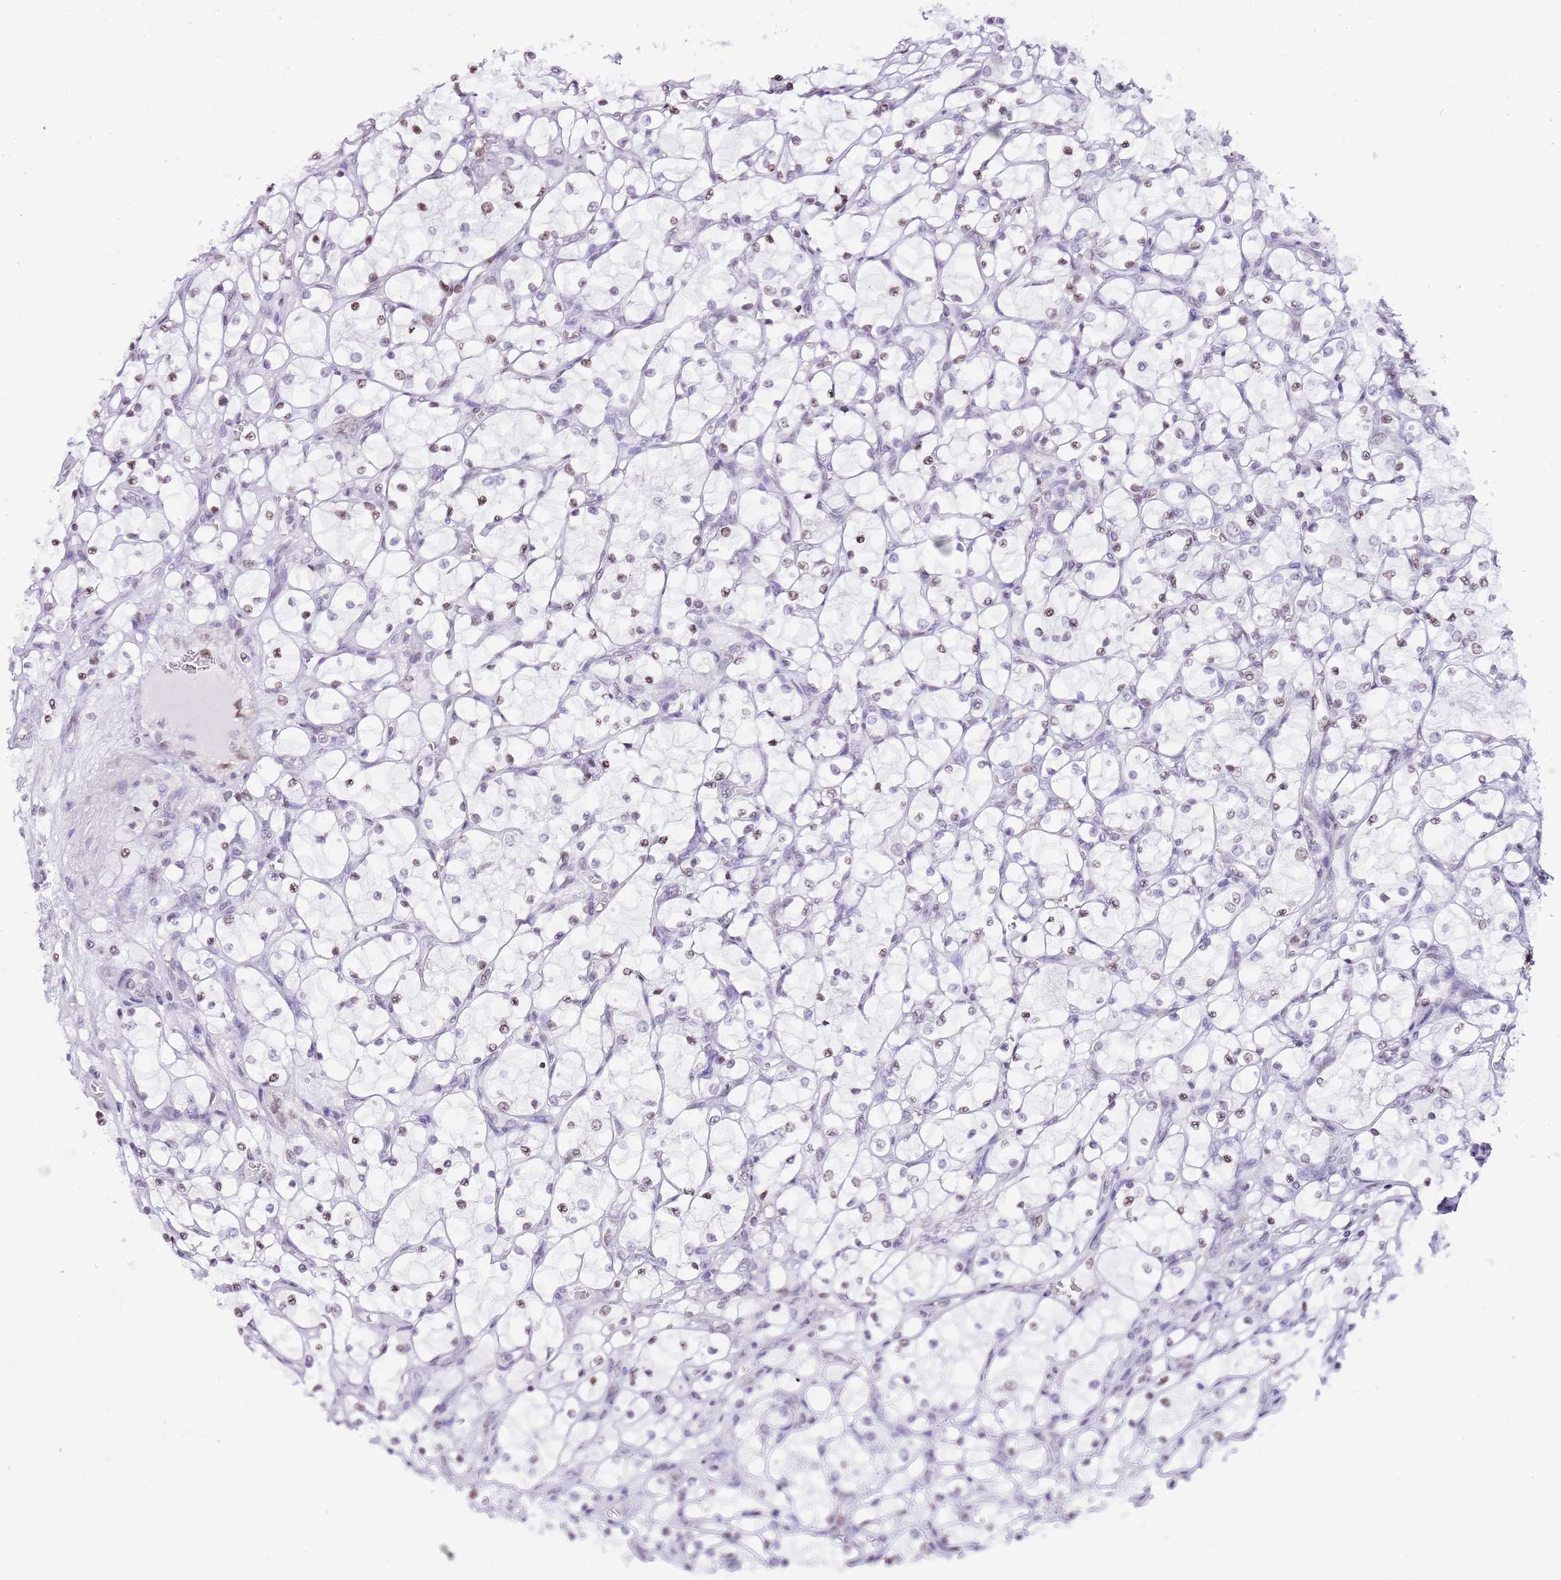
{"staining": {"intensity": "weak", "quantity": "<25%", "location": "nuclear"}, "tissue": "renal cancer", "cell_type": "Tumor cells", "image_type": "cancer", "snomed": [{"axis": "morphology", "description": "Adenocarcinoma, NOS"}, {"axis": "topography", "description": "Kidney"}], "caption": "Tumor cells are negative for brown protein staining in renal cancer (adenocarcinoma). (Immunohistochemistry, brightfield microscopy, high magnification).", "gene": "PRR15", "patient": {"sex": "female", "age": 69}}